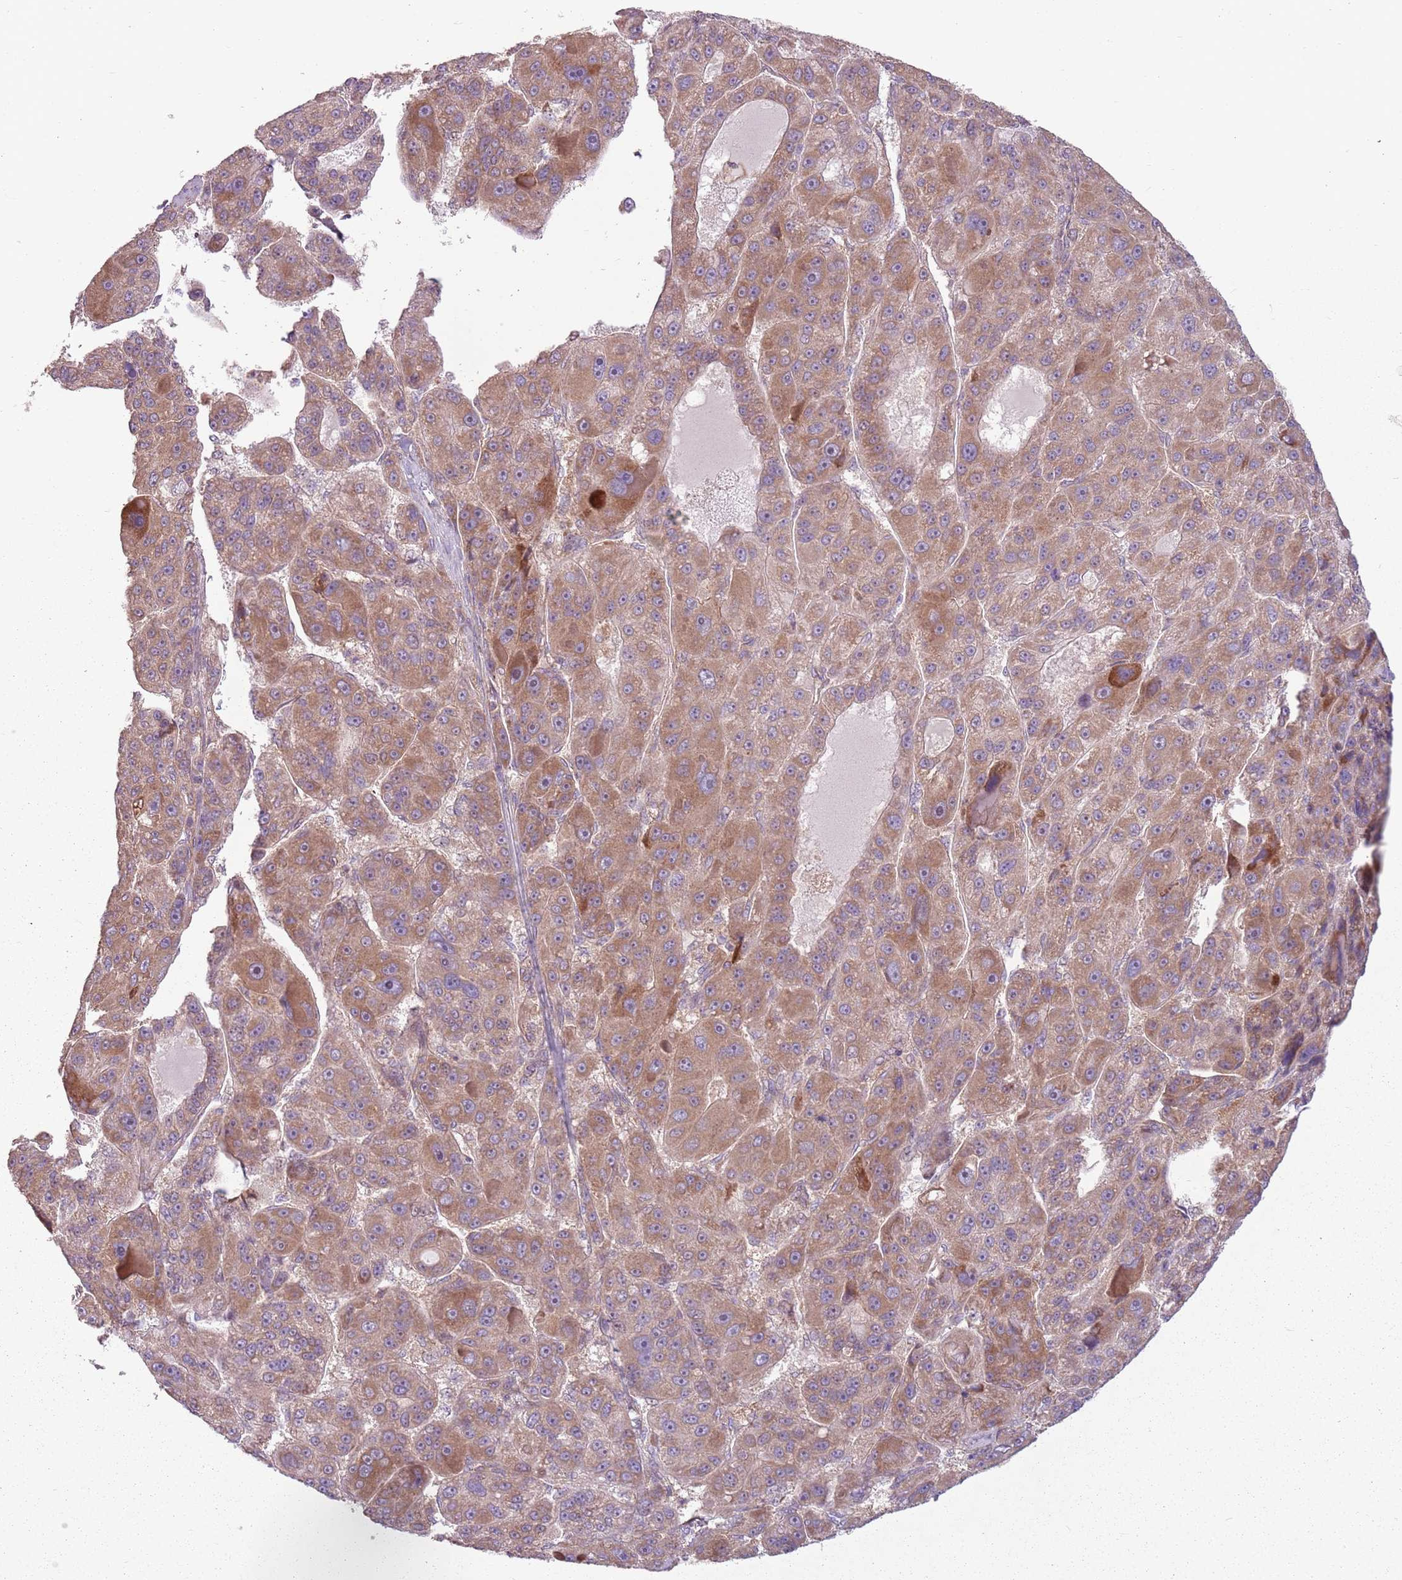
{"staining": {"intensity": "moderate", "quantity": ">75%", "location": "cytoplasmic/membranous"}, "tissue": "liver cancer", "cell_type": "Tumor cells", "image_type": "cancer", "snomed": [{"axis": "morphology", "description": "Carcinoma, Hepatocellular, NOS"}, {"axis": "topography", "description": "Liver"}], "caption": "This image exhibits IHC staining of human liver cancer (hepatocellular carcinoma), with medium moderate cytoplasmic/membranous expression in approximately >75% of tumor cells.", "gene": "RPL21", "patient": {"sex": "male", "age": 76}}